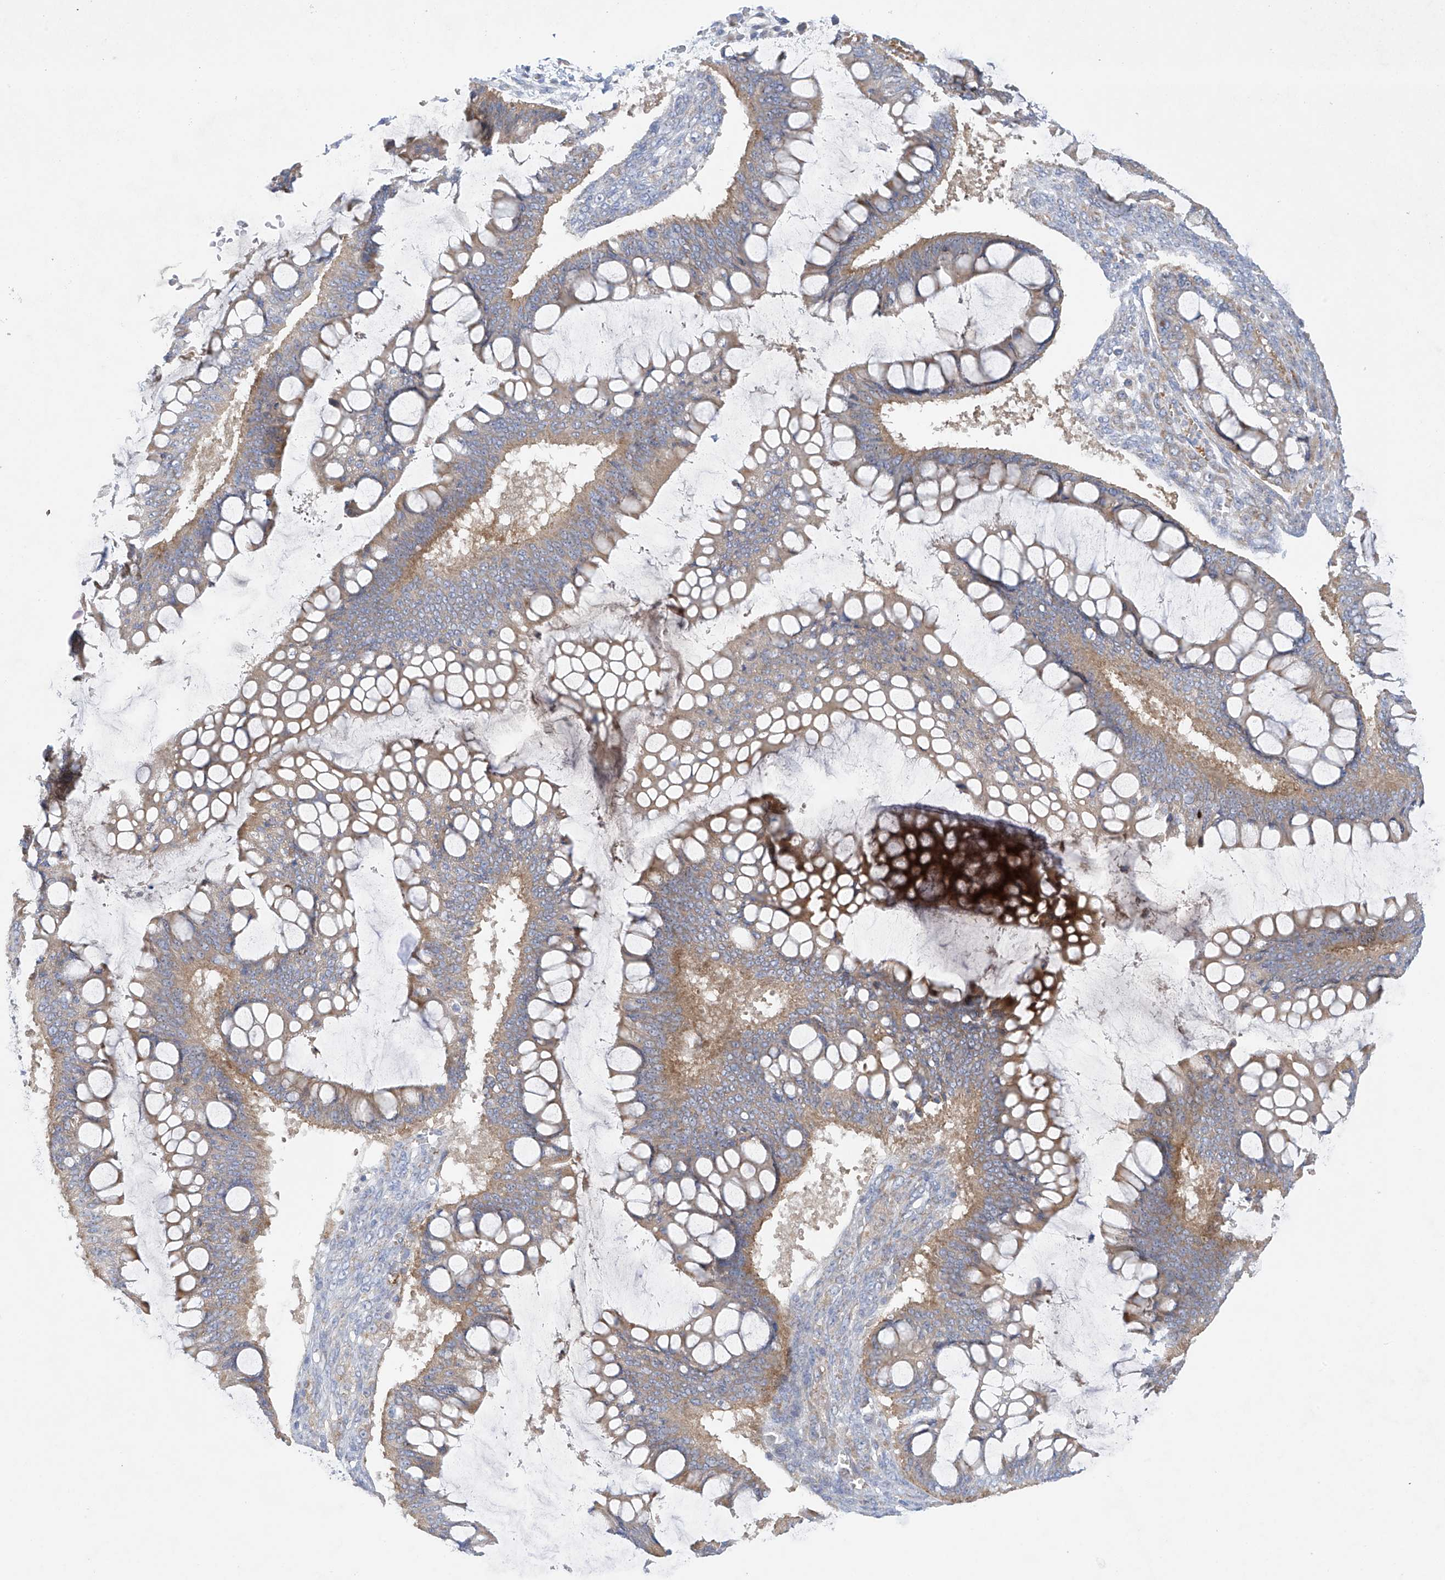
{"staining": {"intensity": "moderate", "quantity": ">75%", "location": "cytoplasmic/membranous"}, "tissue": "ovarian cancer", "cell_type": "Tumor cells", "image_type": "cancer", "snomed": [{"axis": "morphology", "description": "Cystadenocarcinoma, mucinous, NOS"}, {"axis": "topography", "description": "Ovary"}], "caption": "This photomicrograph exhibits ovarian cancer stained with immunohistochemistry to label a protein in brown. The cytoplasmic/membranous of tumor cells show moderate positivity for the protein. Nuclei are counter-stained blue.", "gene": "METTL18", "patient": {"sex": "female", "age": 73}}